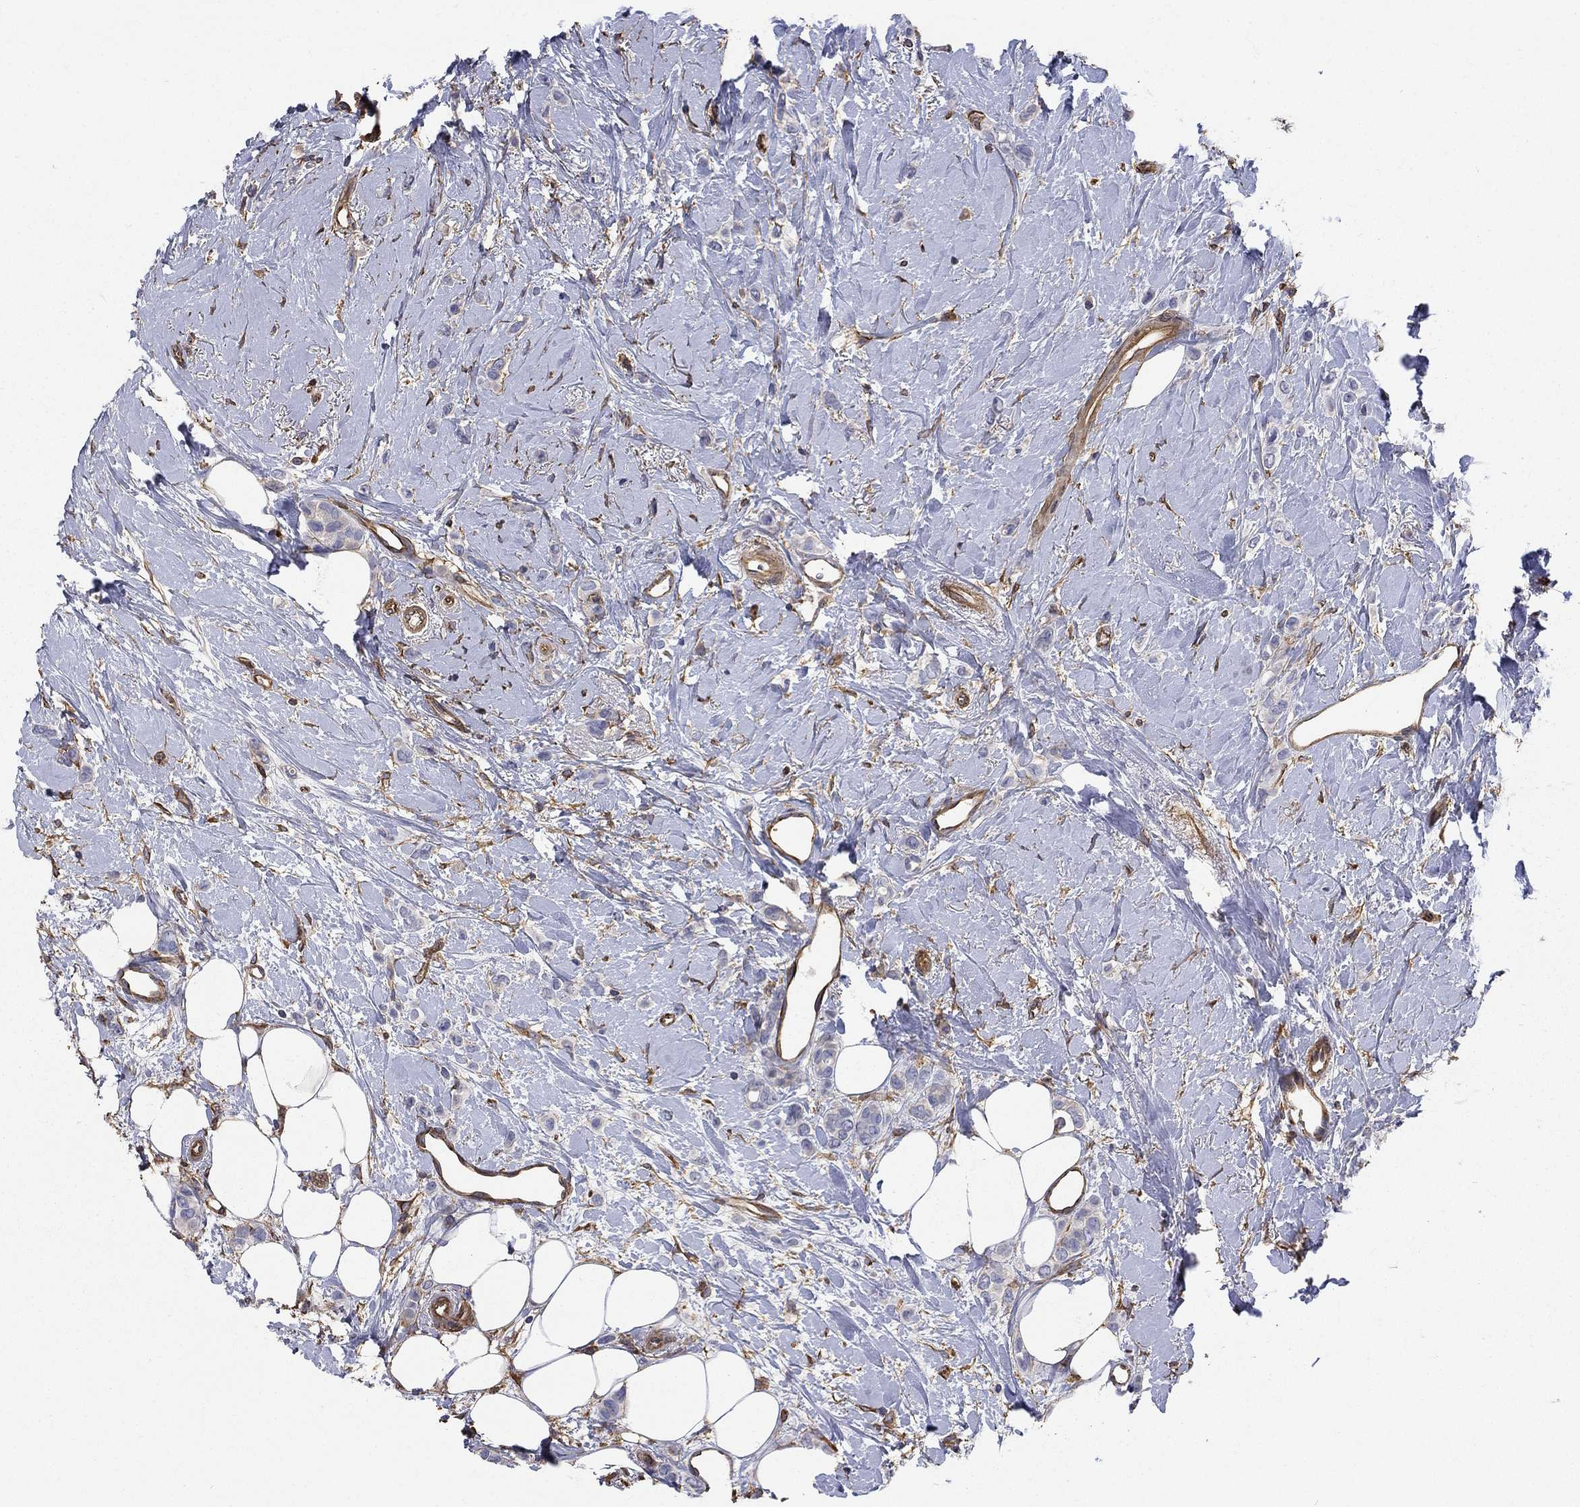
{"staining": {"intensity": "negative", "quantity": "none", "location": "none"}, "tissue": "breast cancer", "cell_type": "Tumor cells", "image_type": "cancer", "snomed": [{"axis": "morphology", "description": "Lobular carcinoma"}, {"axis": "topography", "description": "Breast"}], "caption": "An image of human breast cancer is negative for staining in tumor cells. (DAB (3,3'-diaminobenzidine) IHC, high magnification).", "gene": "DPYSL2", "patient": {"sex": "female", "age": 66}}